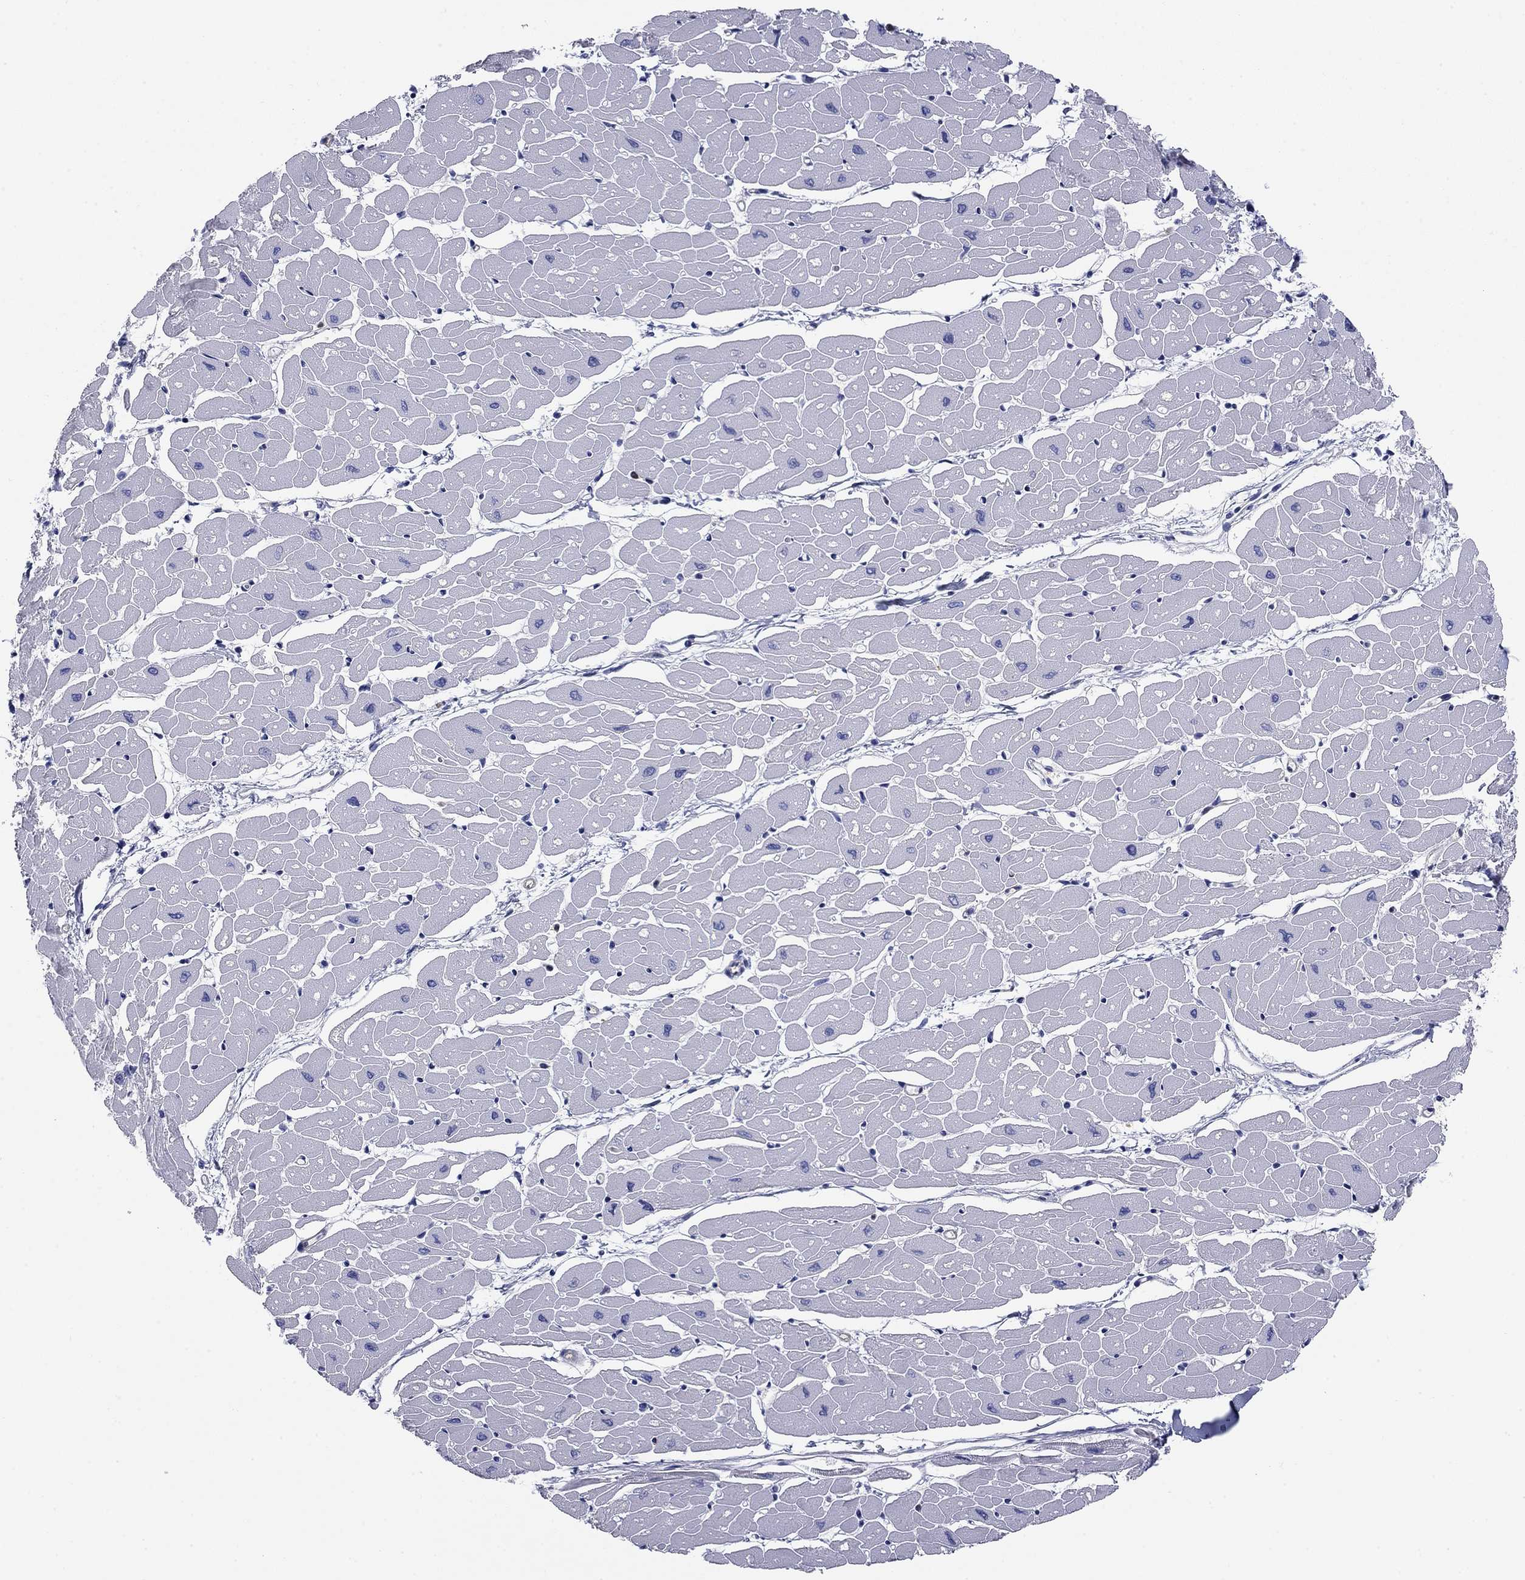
{"staining": {"intensity": "negative", "quantity": "none", "location": "none"}, "tissue": "heart muscle", "cell_type": "Cardiomyocytes", "image_type": "normal", "snomed": [{"axis": "morphology", "description": "Normal tissue, NOS"}, {"axis": "topography", "description": "Heart"}], "caption": "Immunohistochemistry (IHC) photomicrograph of unremarkable heart muscle: human heart muscle stained with DAB displays no significant protein positivity in cardiomyocytes. The staining is performed using DAB (3,3'-diaminobenzidine) brown chromogen with nuclei counter-stained in using hematoxylin.", "gene": "STMN1", "patient": {"sex": "male", "age": 57}}